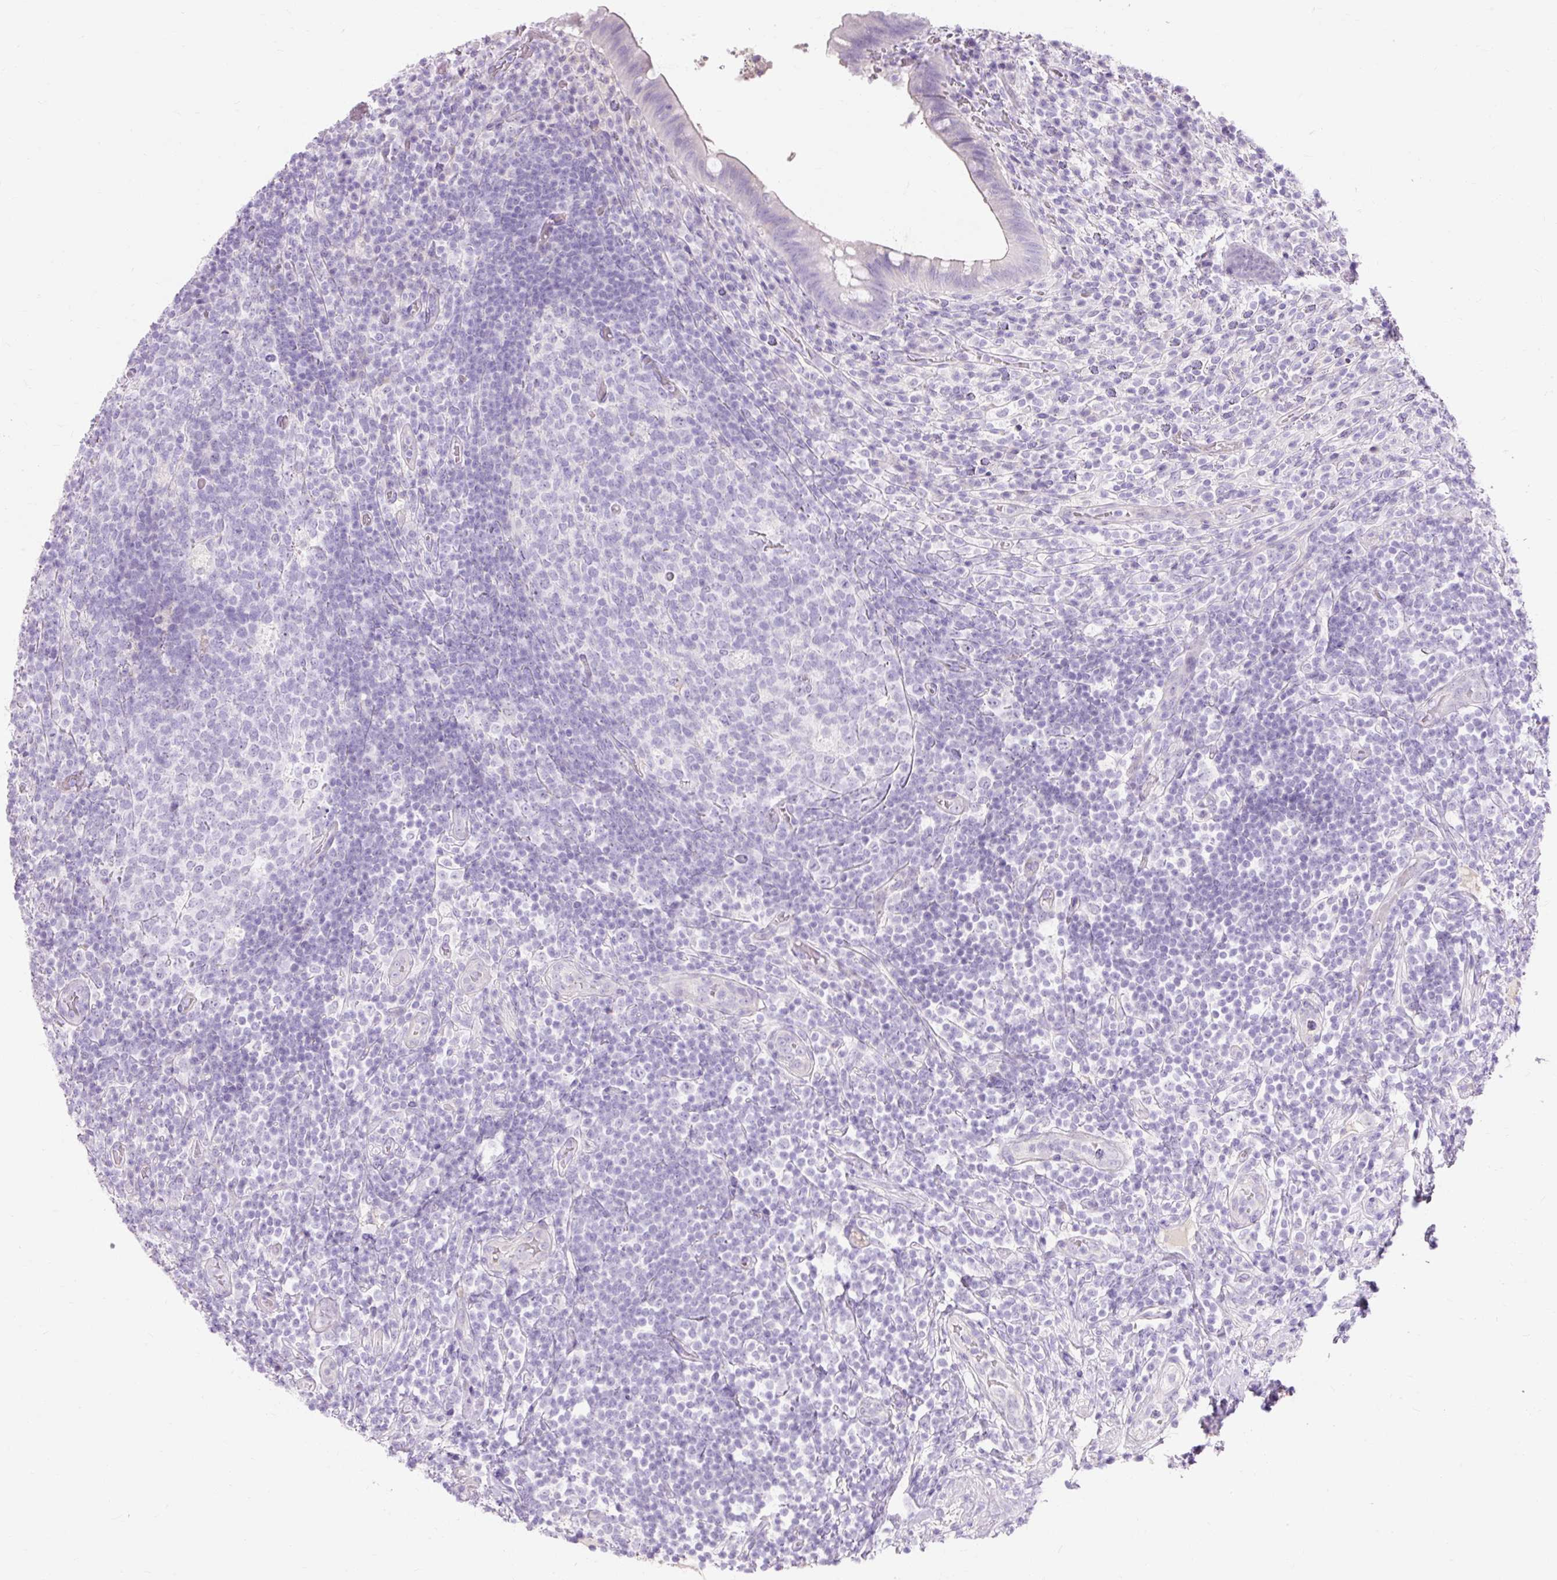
{"staining": {"intensity": "negative", "quantity": "none", "location": "none"}, "tissue": "appendix", "cell_type": "Glandular cells", "image_type": "normal", "snomed": [{"axis": "morphology", "description": "Normal tissue, NOS"}, {"axis": "topography", "description": "Appendix"}], "caption": "DAB immunohistochemical staining of normal appendix displays no significant staining in glandular cells.", "gene": "TMEM213", "patient": {"sex": "female", "age": 43}}